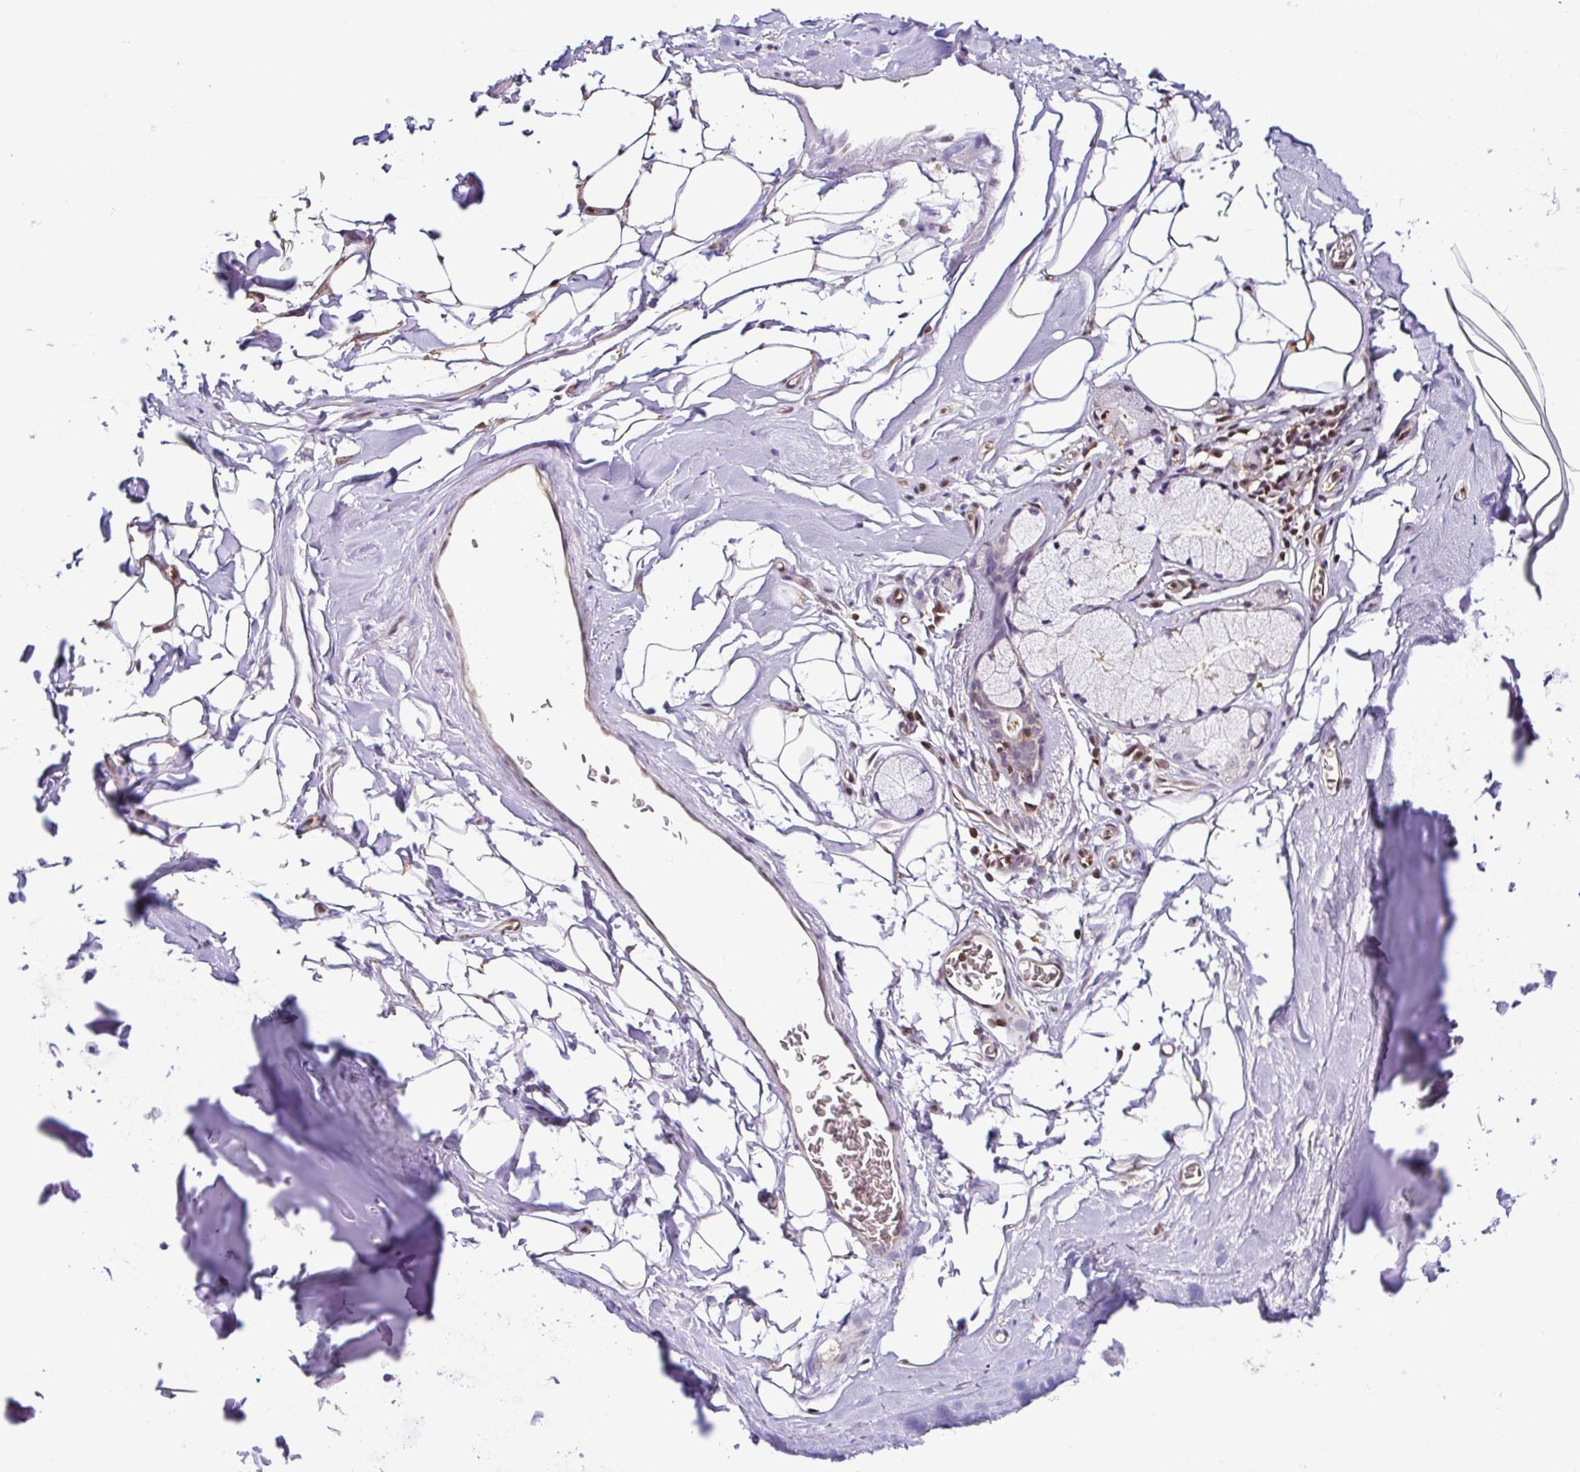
{"staining": {"intensity": "negative", "quantity": "none", "location": "none"}, "tissue": "adipose tissue", "cell_type": "Adipocytes", "image_type": "normal", "snomed": [{"axis": "morphology", "description": "Normal tissue, NOS"}, {"axis": "topography", "description": "Cartilage tissue"}, {"axis": "topography", "description": "Bronchus"}, {"axis": "topography", "description": "Peripheral nerve tissue"}], "caption": "High magnification brightfield microscopy of unremarkable adipose tissue stained with DAB (3,3'-diaminobenzidine) (brown) and counterstained with hematoxylin (blue): adipocytes show no significant staining. Nuclei are stained in blue.", "gene": "PSMB9", "patient": {"sex": "male", "age": 67}}